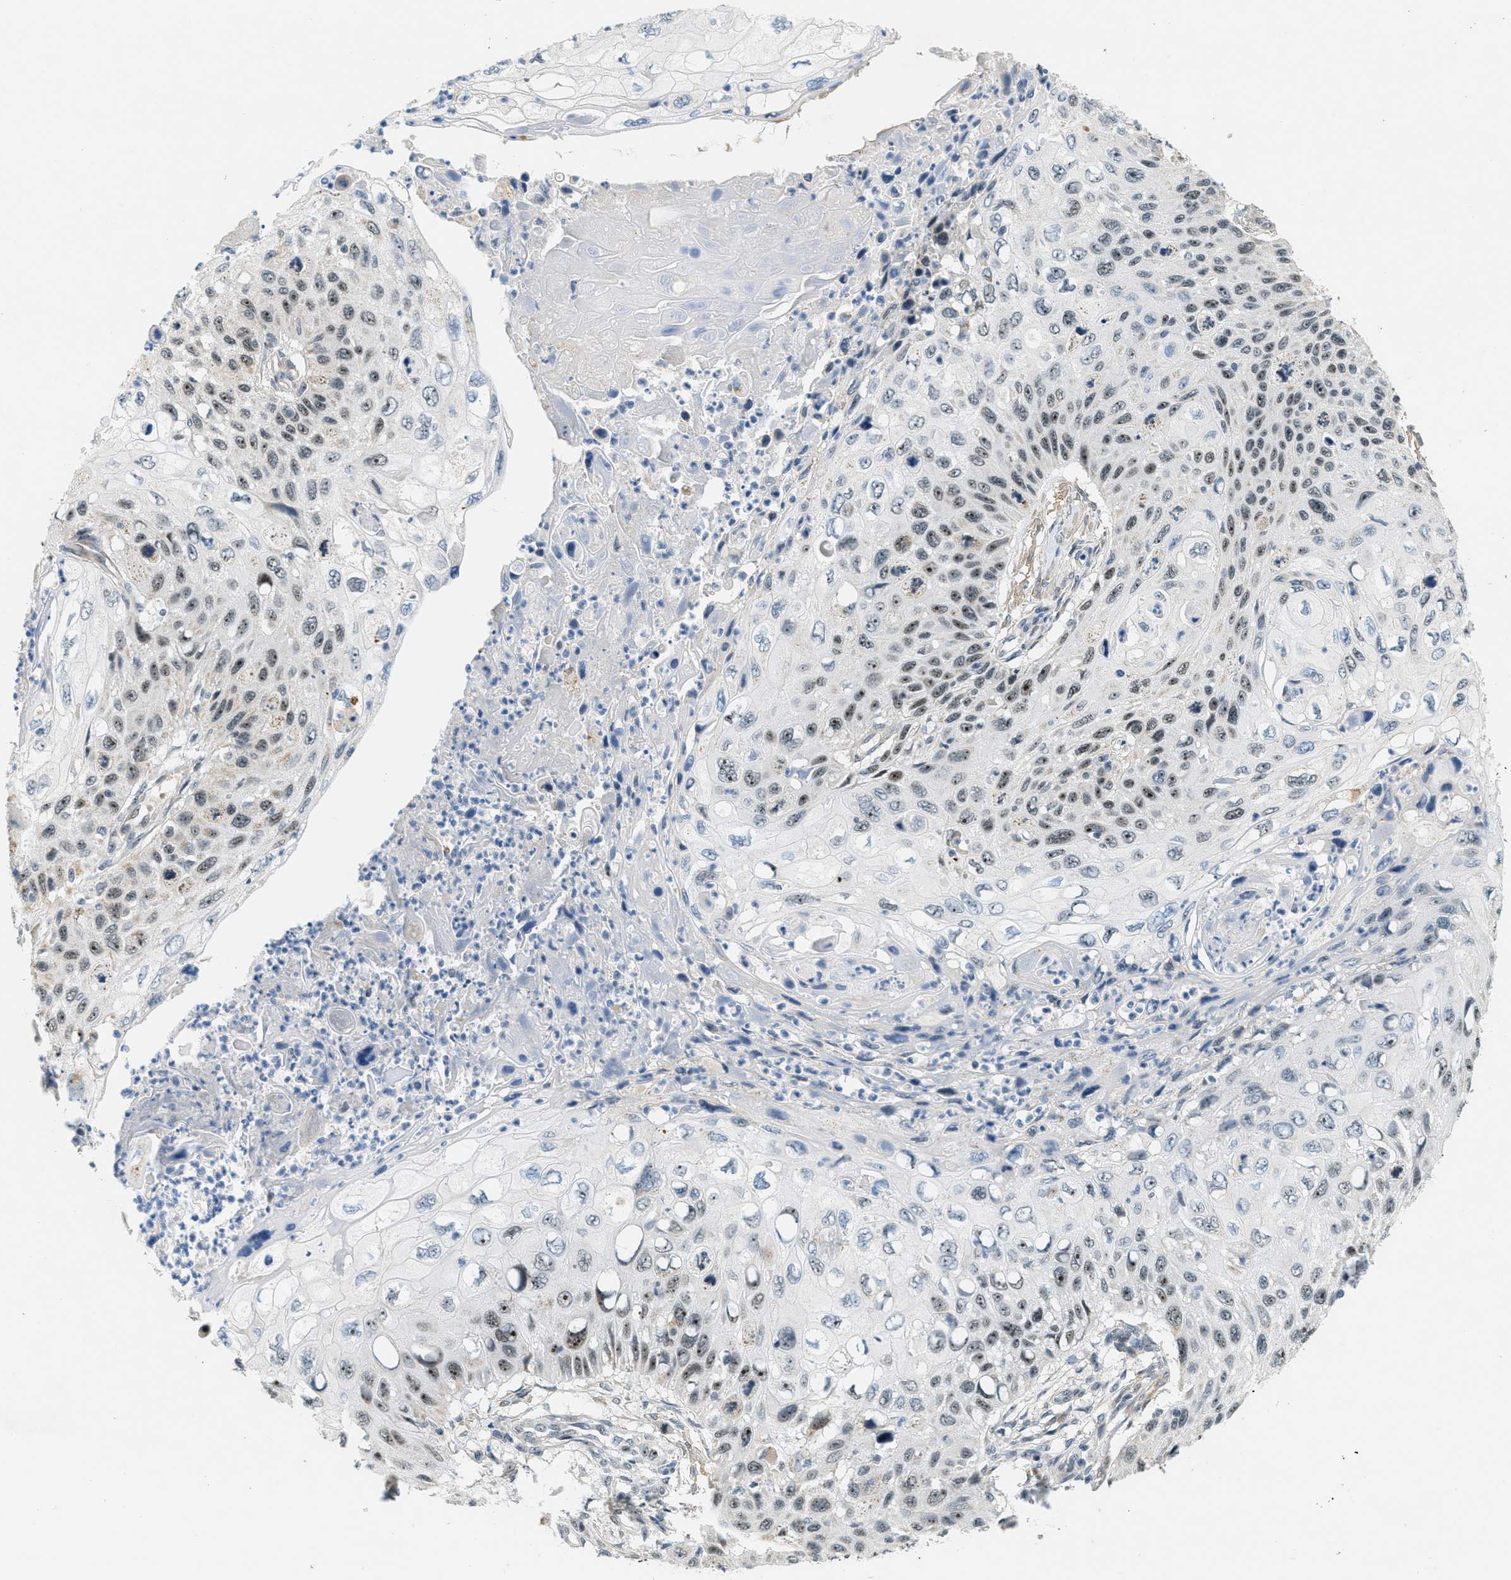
{"staining": {"intensity": "moderate", "quantity": ">75%", "location": "nuclear"}, "tissue": "cervical cancer", "cell_type": "Tumor cells", "image_type": "cancer", "snomed": [{"axis": "morphology", "description": "Squamous cell carcinoma, NOS"}, {"axis": "topography", "description": "Cervix"}], "caption": "Tumor cells exhibit moderate nuclear staining in about >75% of cells in cervical squamous cell carcinoma.", "gene": "DDX47", "patient": {"sex": "female", "age": 70}}